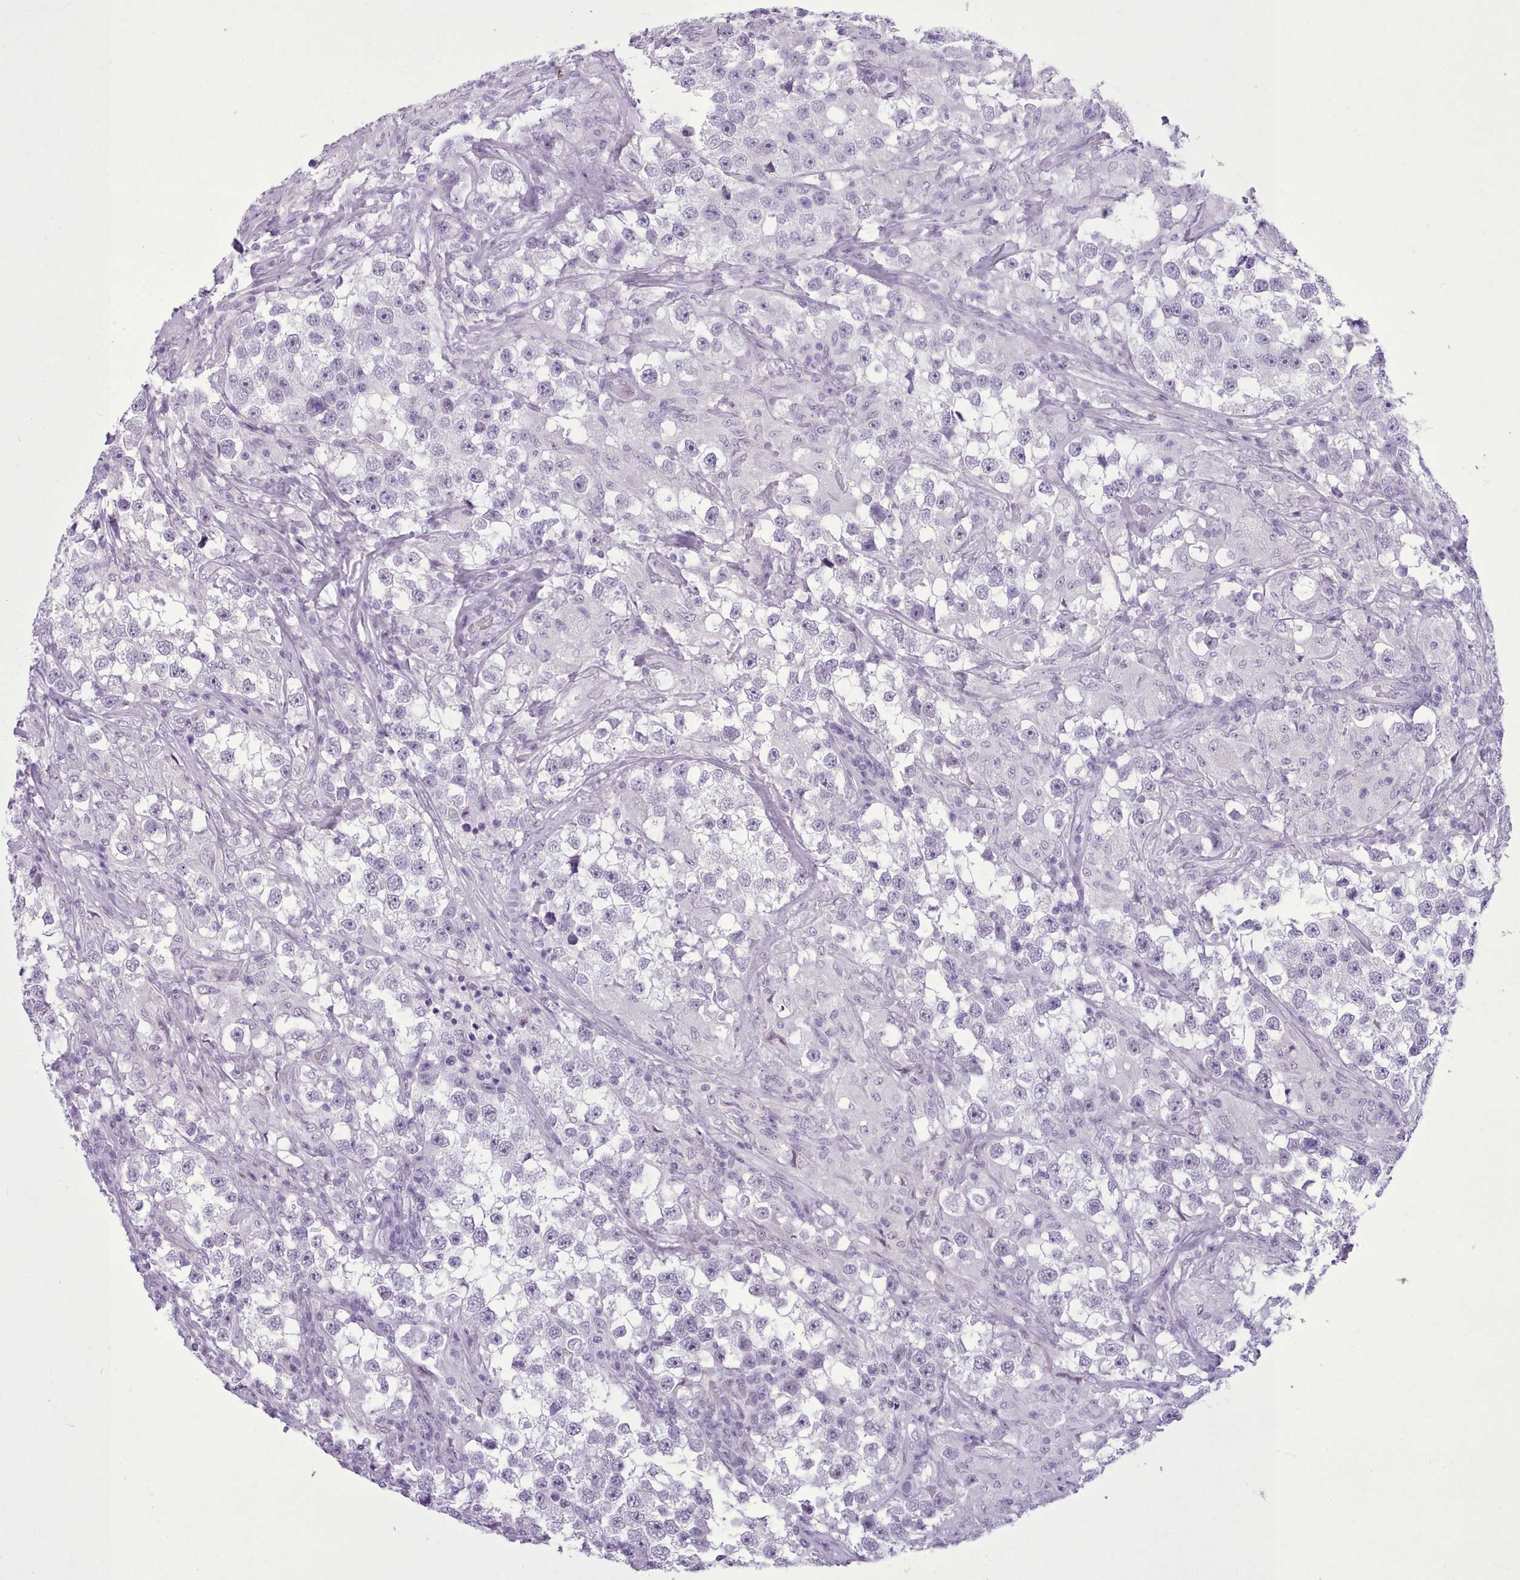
{"staining": {"intensity": "negative", "quantity": "none", "location": "none"}, "tissue": "testis cancer", "cell_type": "Tumor cells", "image_type": "cancer", "snomed": [{"axis": "morphology", "description": "Seminoma, NOS"}, {"axis": "topography", "description": "Testis"}], "caption": "Protein analysis of testis seminoma demonstrates no significant staining in tumor cells.", "gene": "FBXO48", "patient": {"sex": "male", "age": 46}}